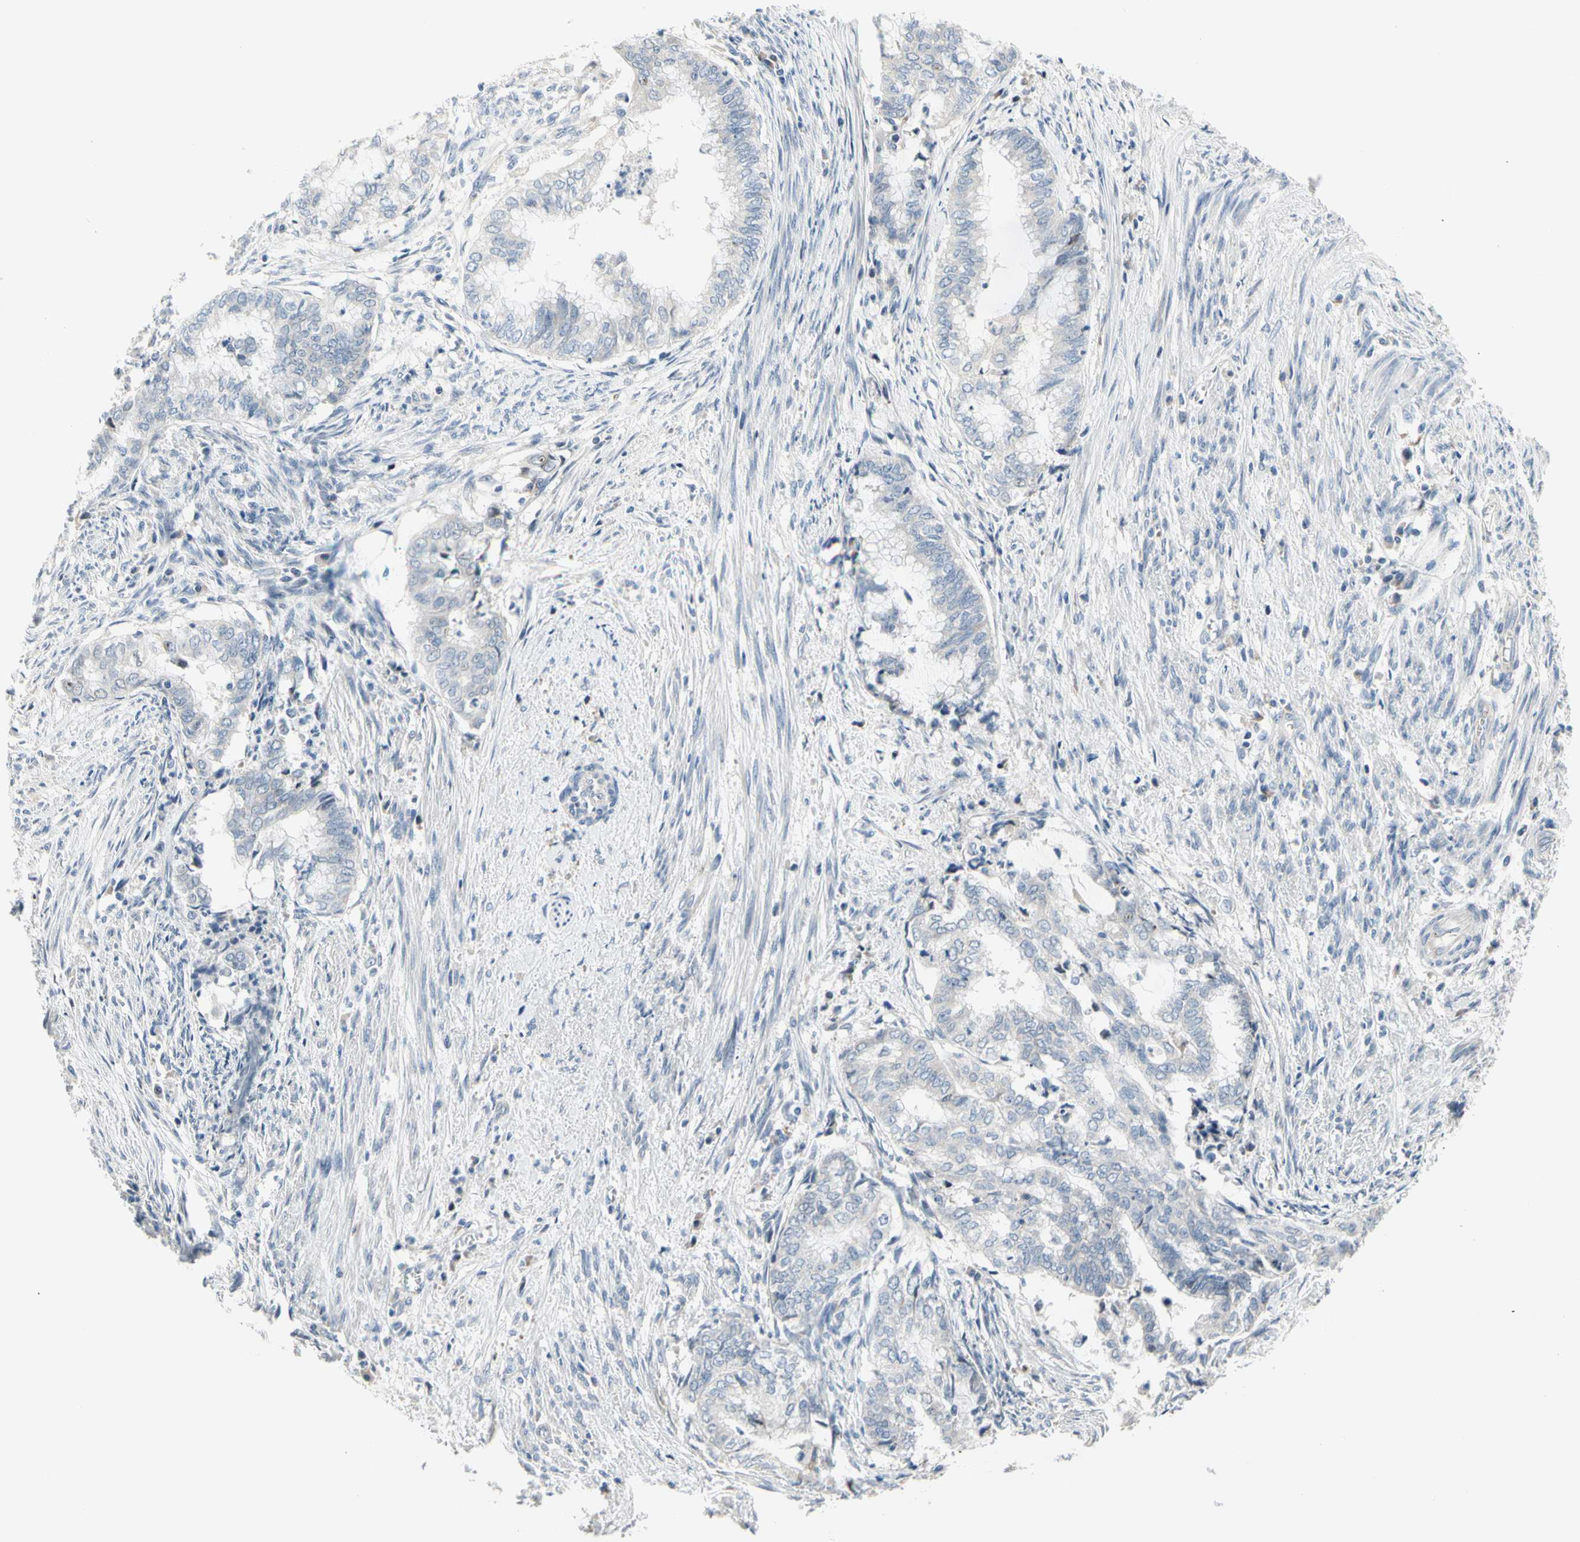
{"staining": {"intensity": "negative", "quantity": "none", "location": "none"}, "tissue": "endometrial cancer", "cell_type": "Tumor cells", "image_type": "cancer", "snomed": [{"axis": "morphology", "description": "Necrosis, NOS"}, {"axis": "morphology", "description": "Adenocarcinoma, NOS"}, {"axis": "topography", "description": "Endometrium"}], "caption": "Protein analysis of endometrial adenocarcinoma reveals no significant positivity in tumor cells.", "gene": "NFASC", "patient": {"sex": "female", "age": 79}}